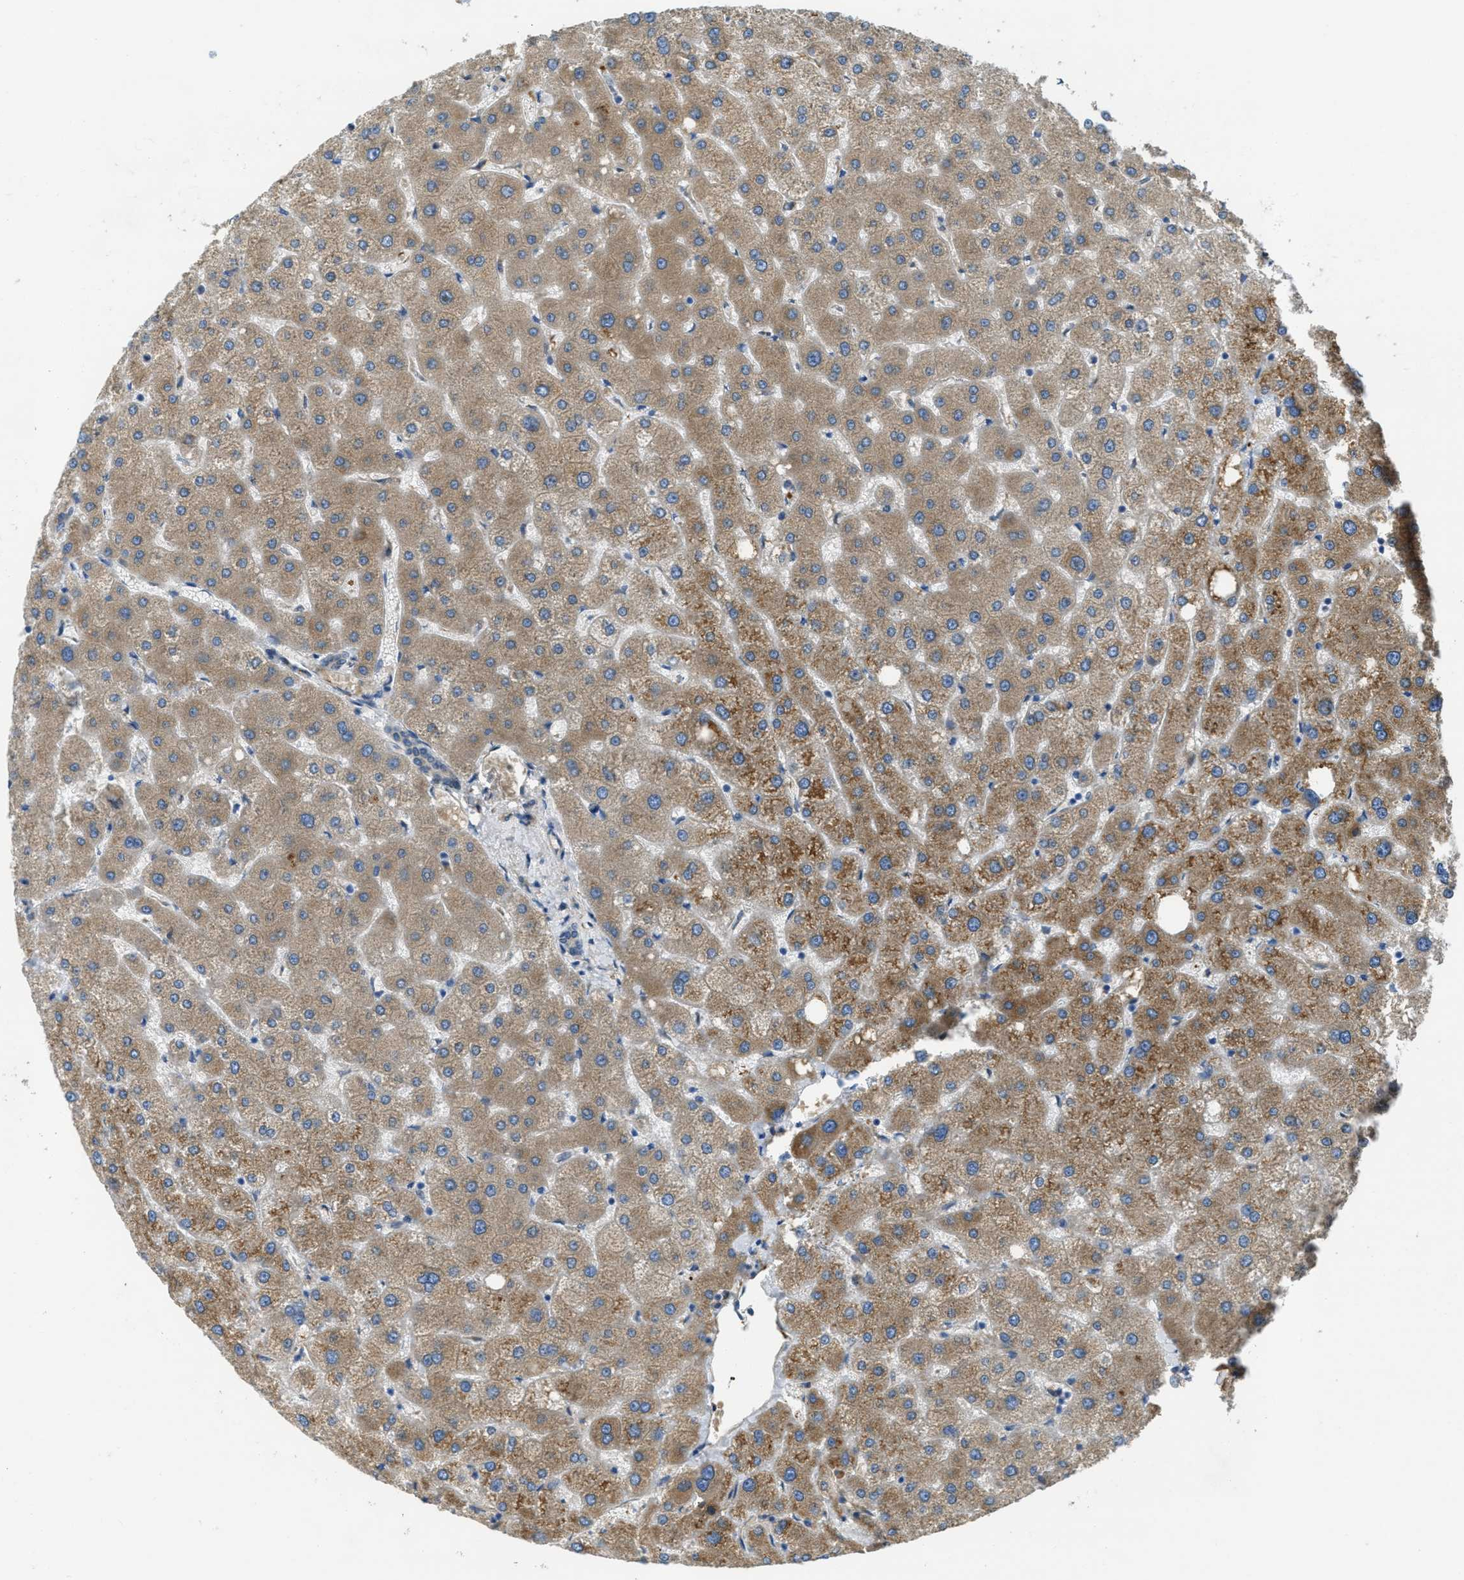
{"staining": {"intensity": "negative", "quantity": "none", "location": "none"}, "tissue": "liver", "cell_type": "Cholangiocytes", "image_type": "normal", "snomed": [{"axis": "morphology", "description": "Normal tissue, NOS"}, {"axis": "topography", "description": "Liver"}], "caption": "An immunohistochemistry photomicrograph of unremarkable liver is shown. There is no staining in cholangiocytes of liver.", "gene": "MPDU1", "patient": {"sex": "male", "age": 73}}